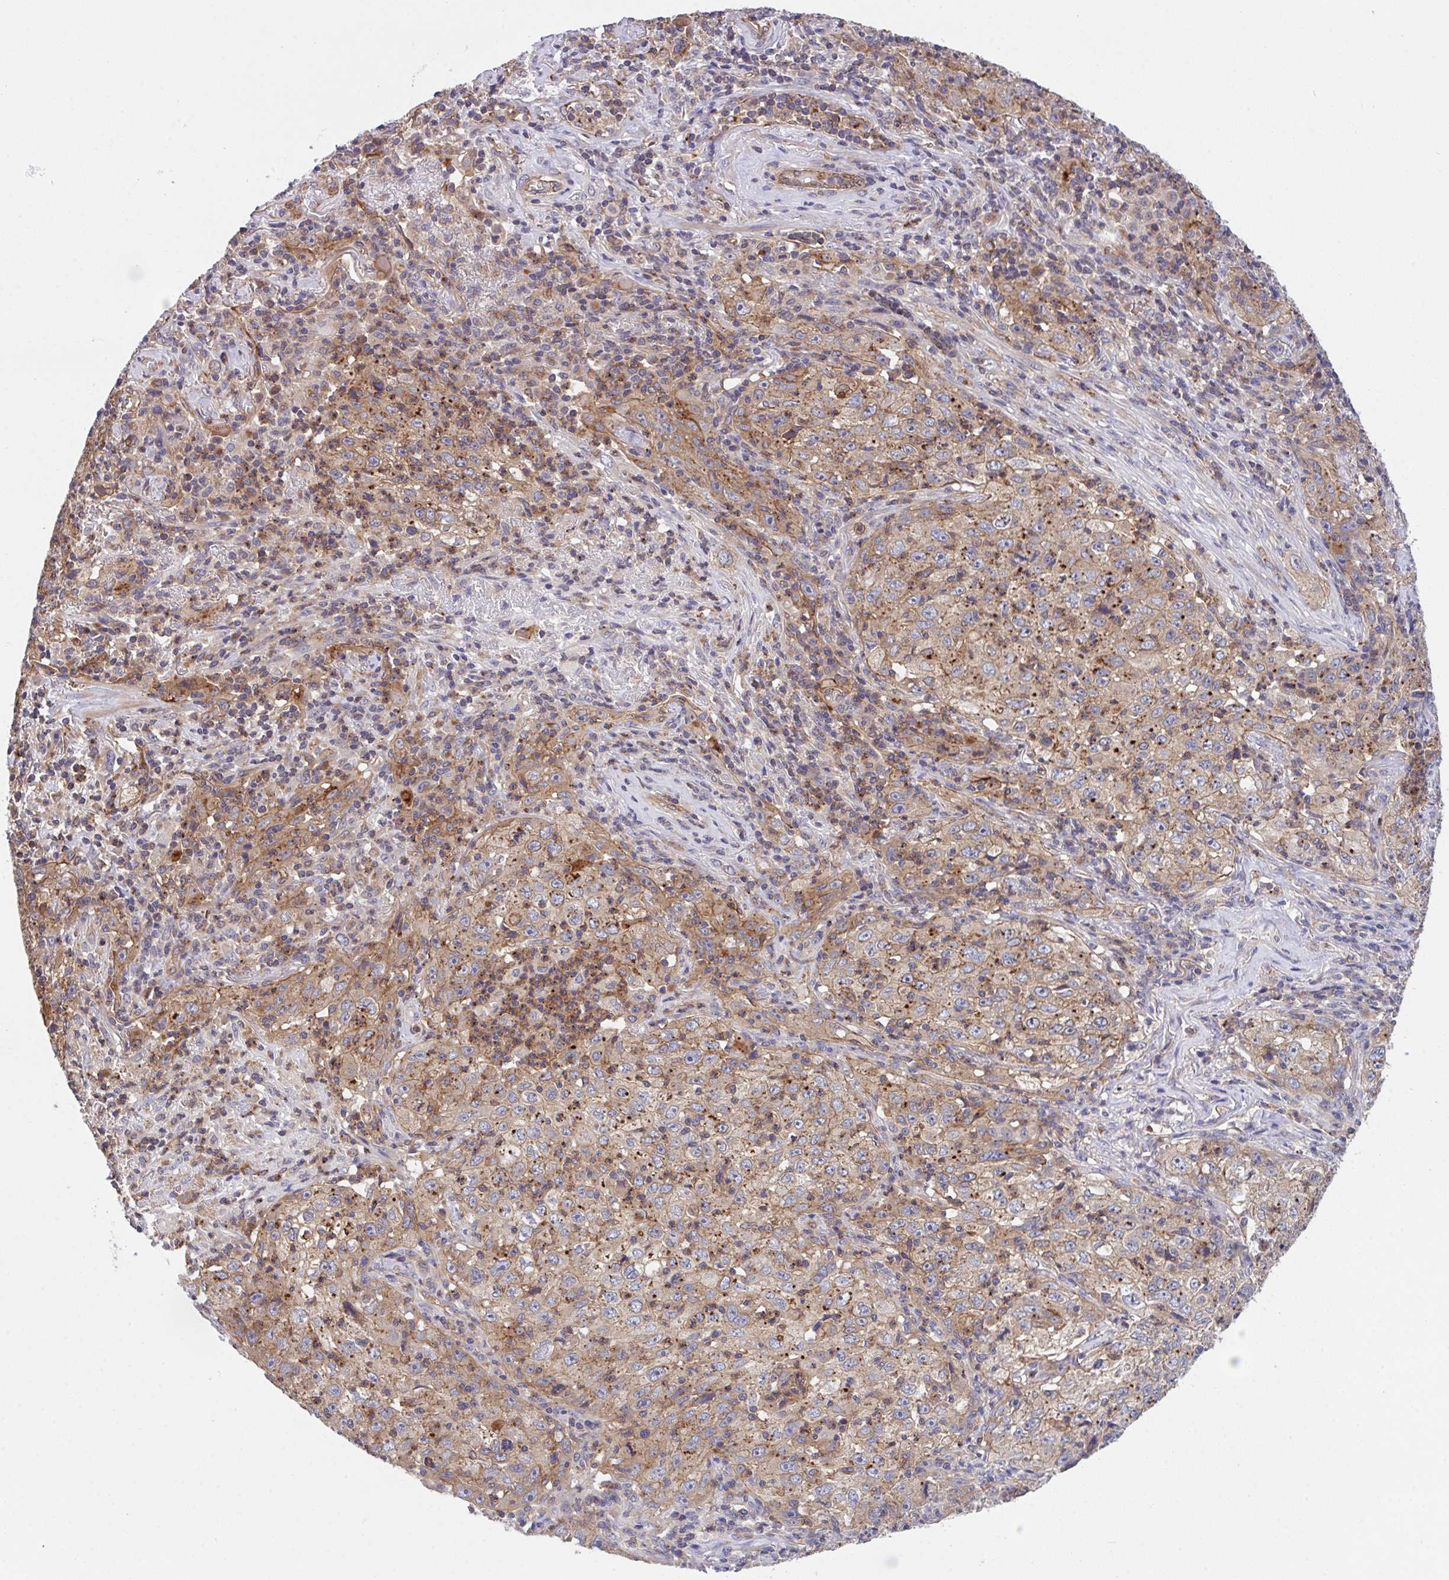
{"staining": {"intensity": "moderate", "quantity": "25%-75%", "location": "cytoplasmic/membranous"}, "tissue": "lung cancer", "cell_type": "Tumor cells", "image_type": "cancer", "snomed": [{"axis": "morphology", "description": "Squamous cell carcinoma, NOS"}, {"axis": "topography", "description": "Lung"}], "caption": "This is a histology image of immunohistochemistry staining of lung squamous cell carcinoma, which shows moderate positivity in the cytoplasmic/membranous of tumor cells.", "gene": "C4orf36", "patient": {"sex": "male", "age": 71}}